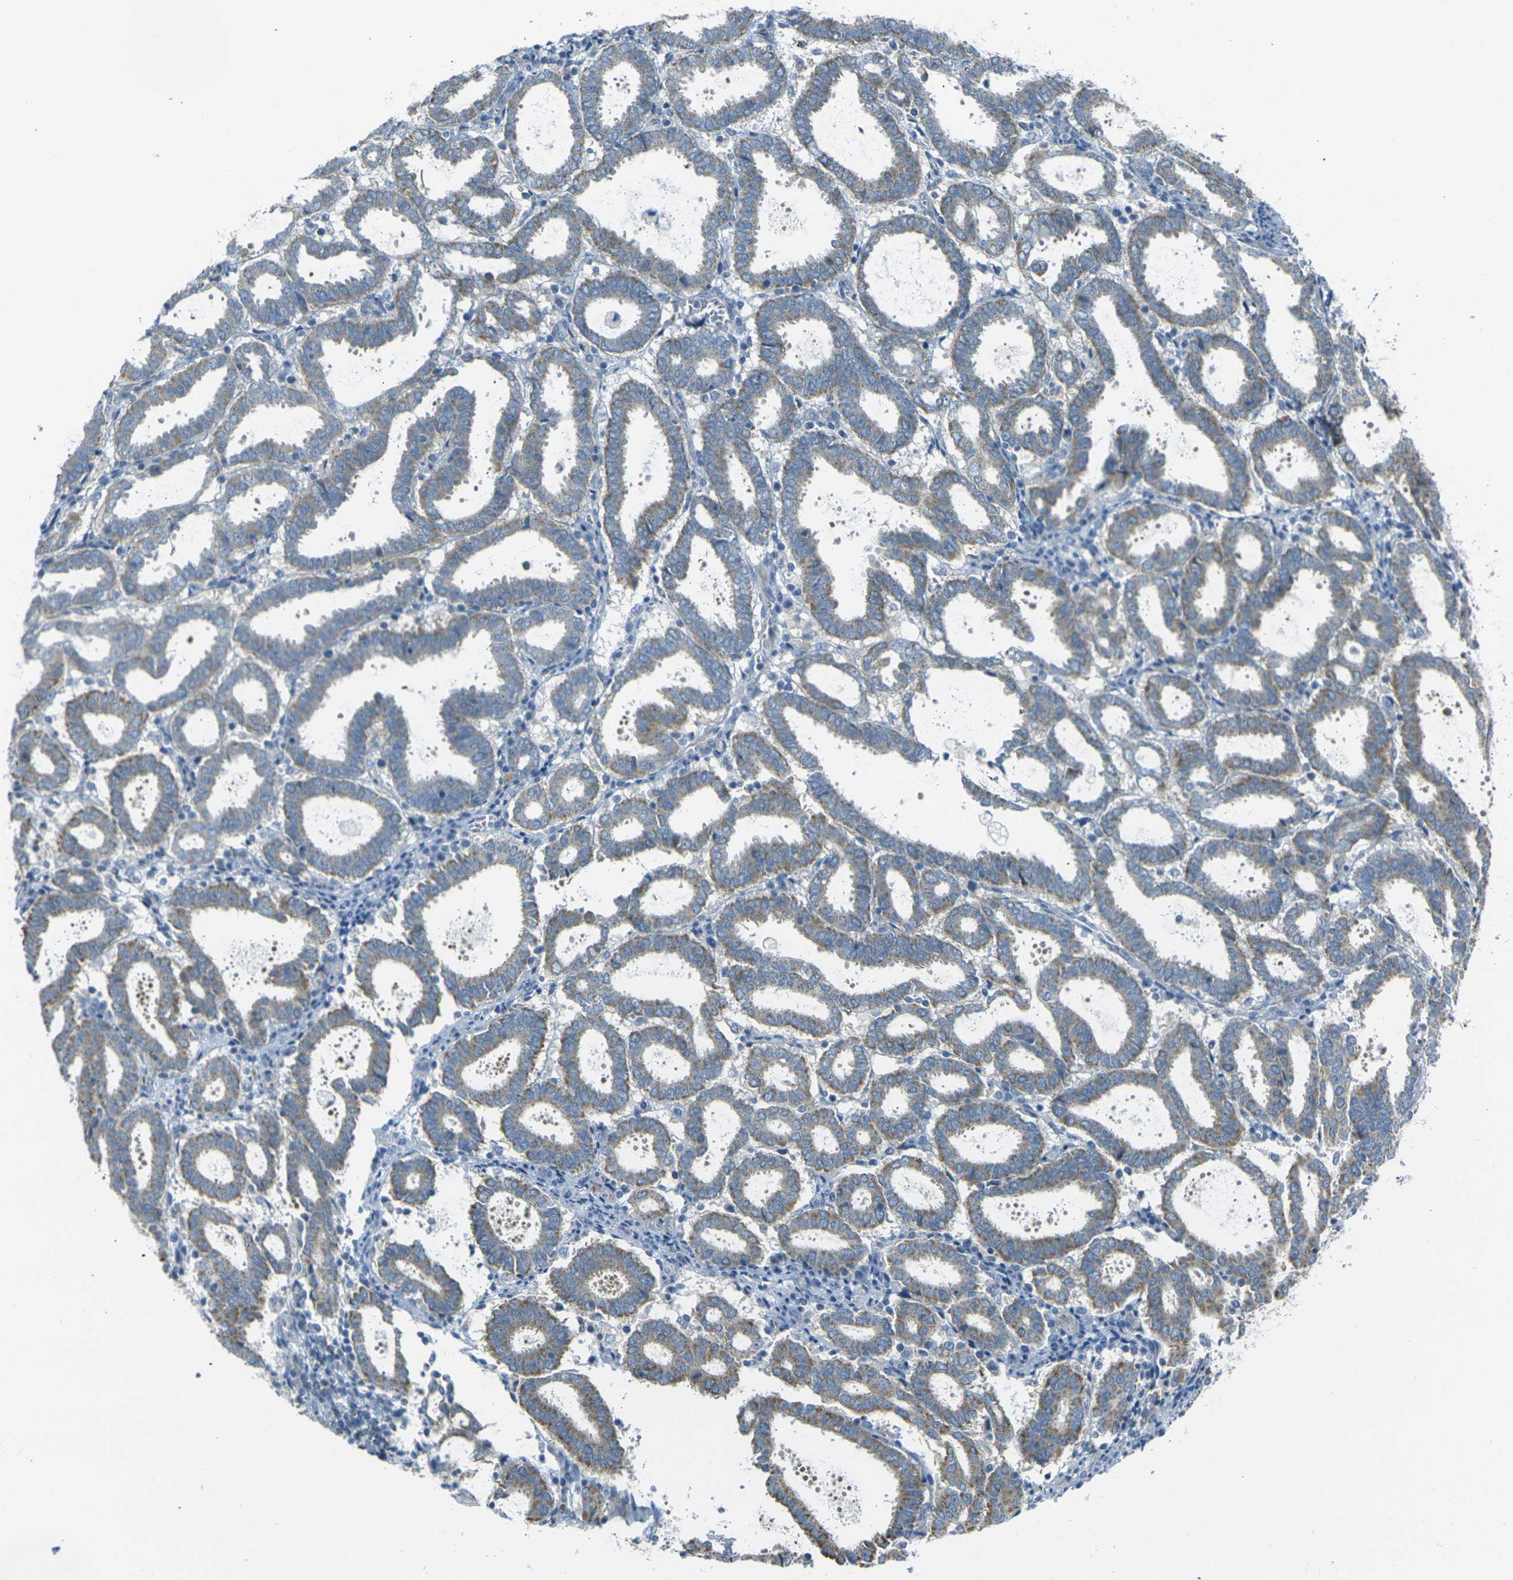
{"staining": {"intensity": "moderate", "quantity": "25%-75%", "location": "cytoplasmic/membranous"}, "tissue": "endometrial cancer", "cell_type": "Tumor cells", "image_type": "cancer", "snomed": [{"axis": "morphology", "description": "Adenocarcinoma, NOS"}, {"axis": "topography", "description": "Uterus"}], "caption": "Moderate cytoplasmic/membranous protein positivity is seen in about 25%-75% of tumor cells in endometrial cancer (adenocarcinoma). (DAB (3,3'-diaminobenzidine) IHC with brightfield microscopy, high magnification).", "gene": "PARD6B", "patient": {"sex": "female", "age": 83}}